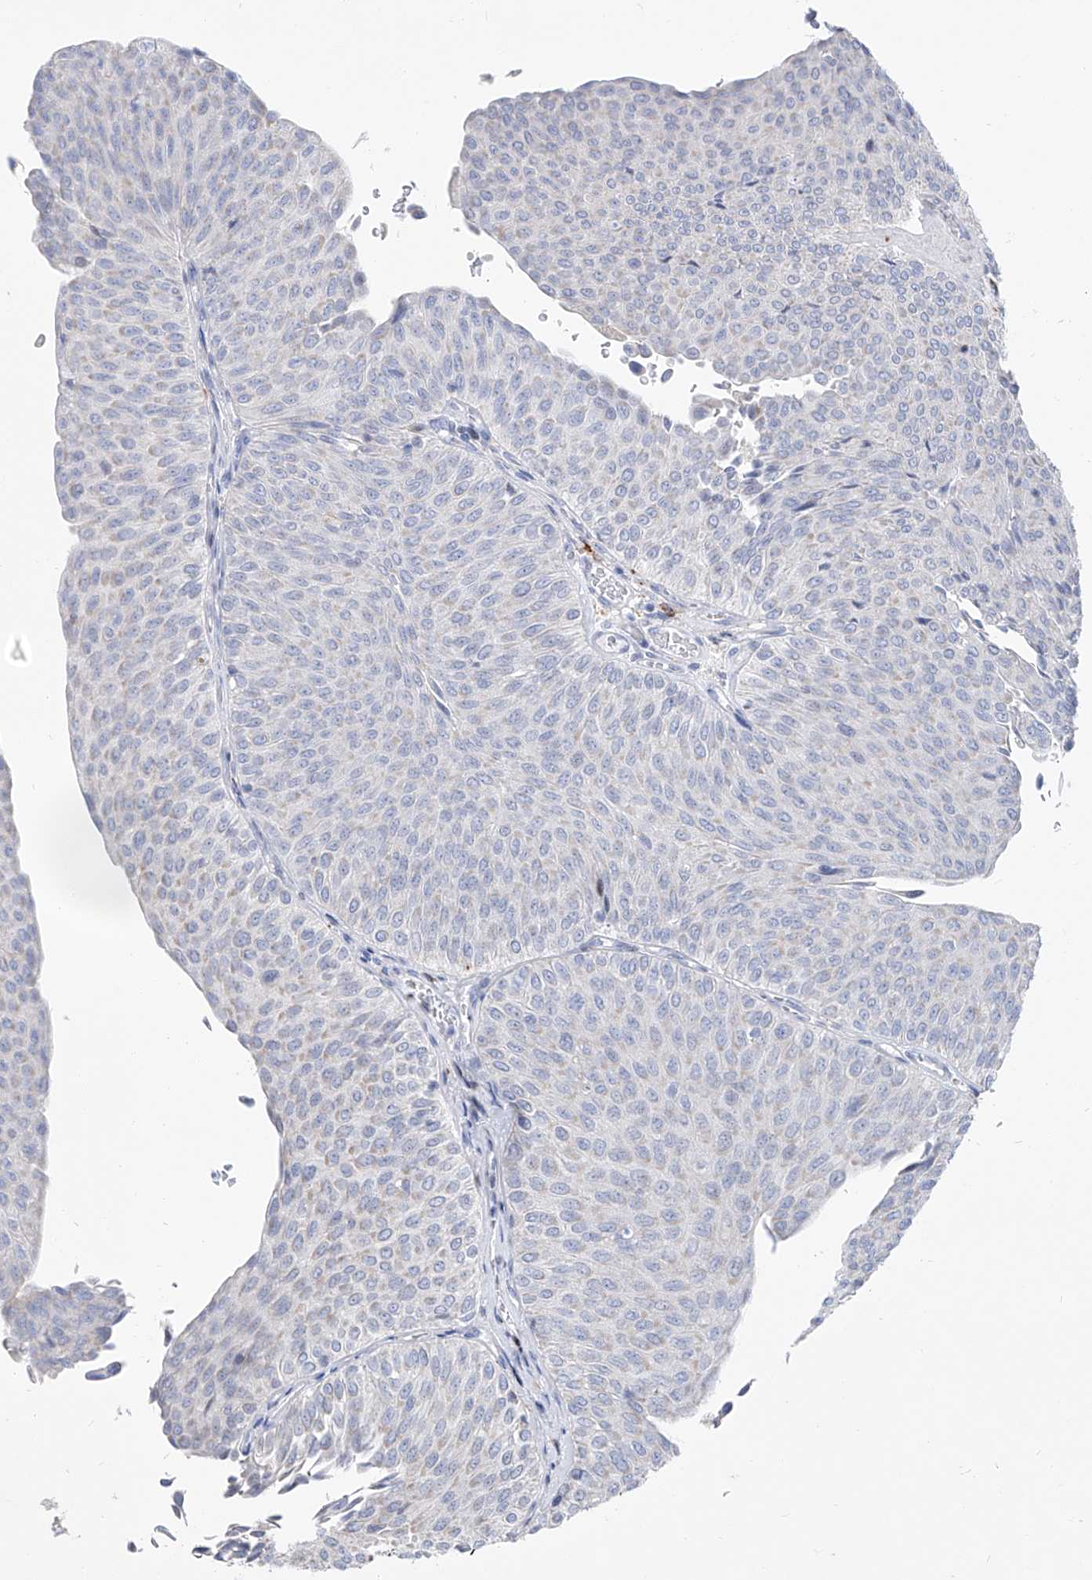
{"staining": {"intensity": "negative", "quantity": "none", "location": "none"}, "tissue": "urothelial cancer", "cell_type": "Tumor cells", "image_type": "cancer", "snomed": [{"axis": "morphology", "description": "Urothelial carcinoma, Low grade"}, {"axis": "topography", "description": "Urinary bladder"}], "caption": "Immunohistochemical staining of human low-grade urothelial carcinoma displays no significant expression in tumor cells.", "gene": "FRS3", "patient": {"sex": "male", "age": 78}}